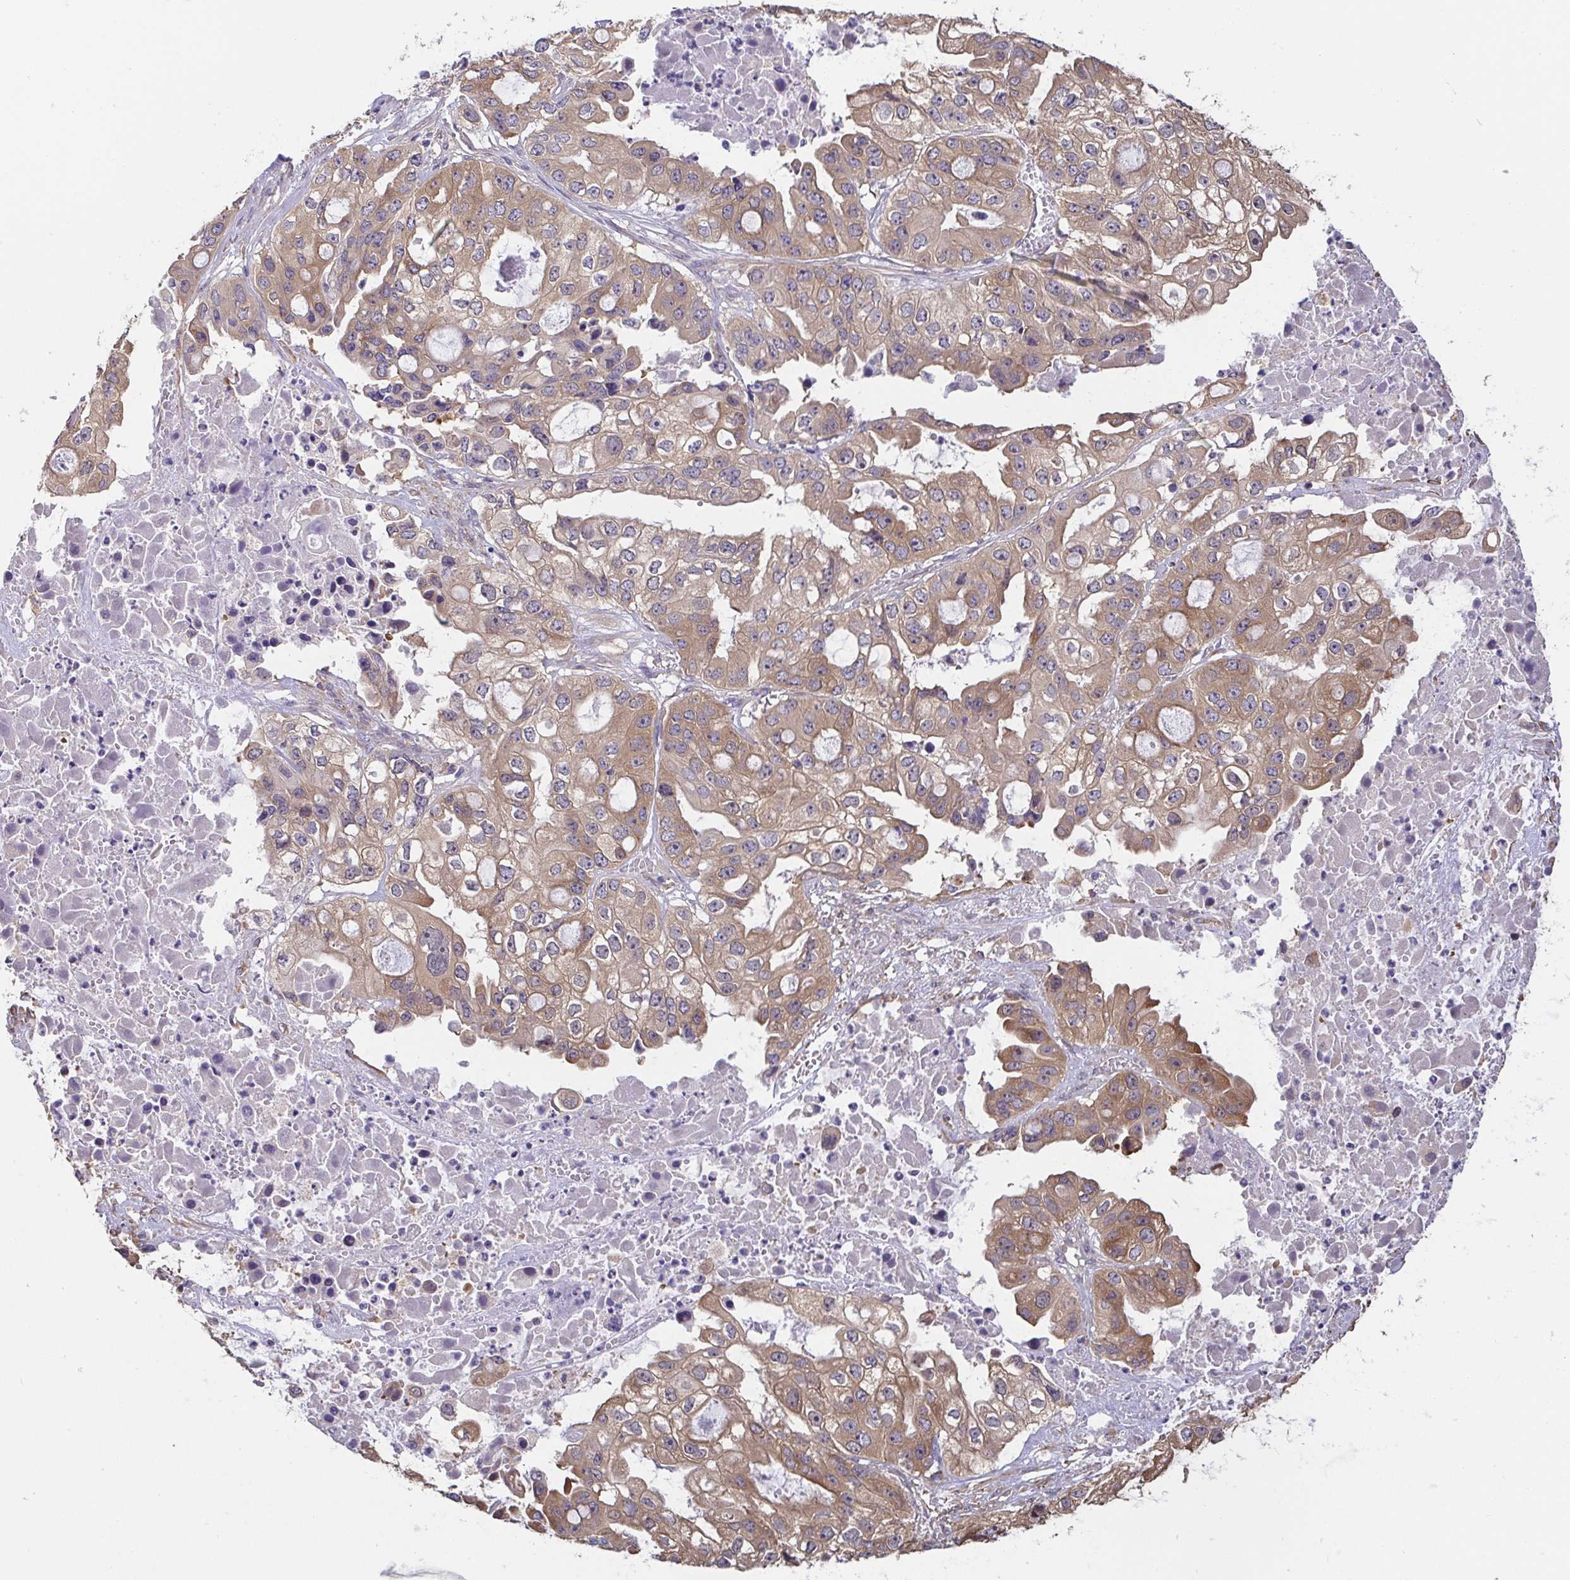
{"staining": {"intensity": "weak", "quantity": ">75%", "location": "cytoplasmic/membranous"}, "tissue": "ovarian cancer", "cell_type": "Tumor cells", "image_type": "cancer", "snomed": [{"axis": "morphology", "description": "Cystadenocarcinoma, serous, NOS"}, {"axis": "topography", "description": "Ovary"}], "caption": "Immunohistochemistry of human ovarian serous cystadenocarcinoma exhibits low levels of weak cytoplasmic/membranous positivity in approximately >75% of tumor cells.", "gene": "EIF3D", "patient": {"sex": "female", "age": 56}}